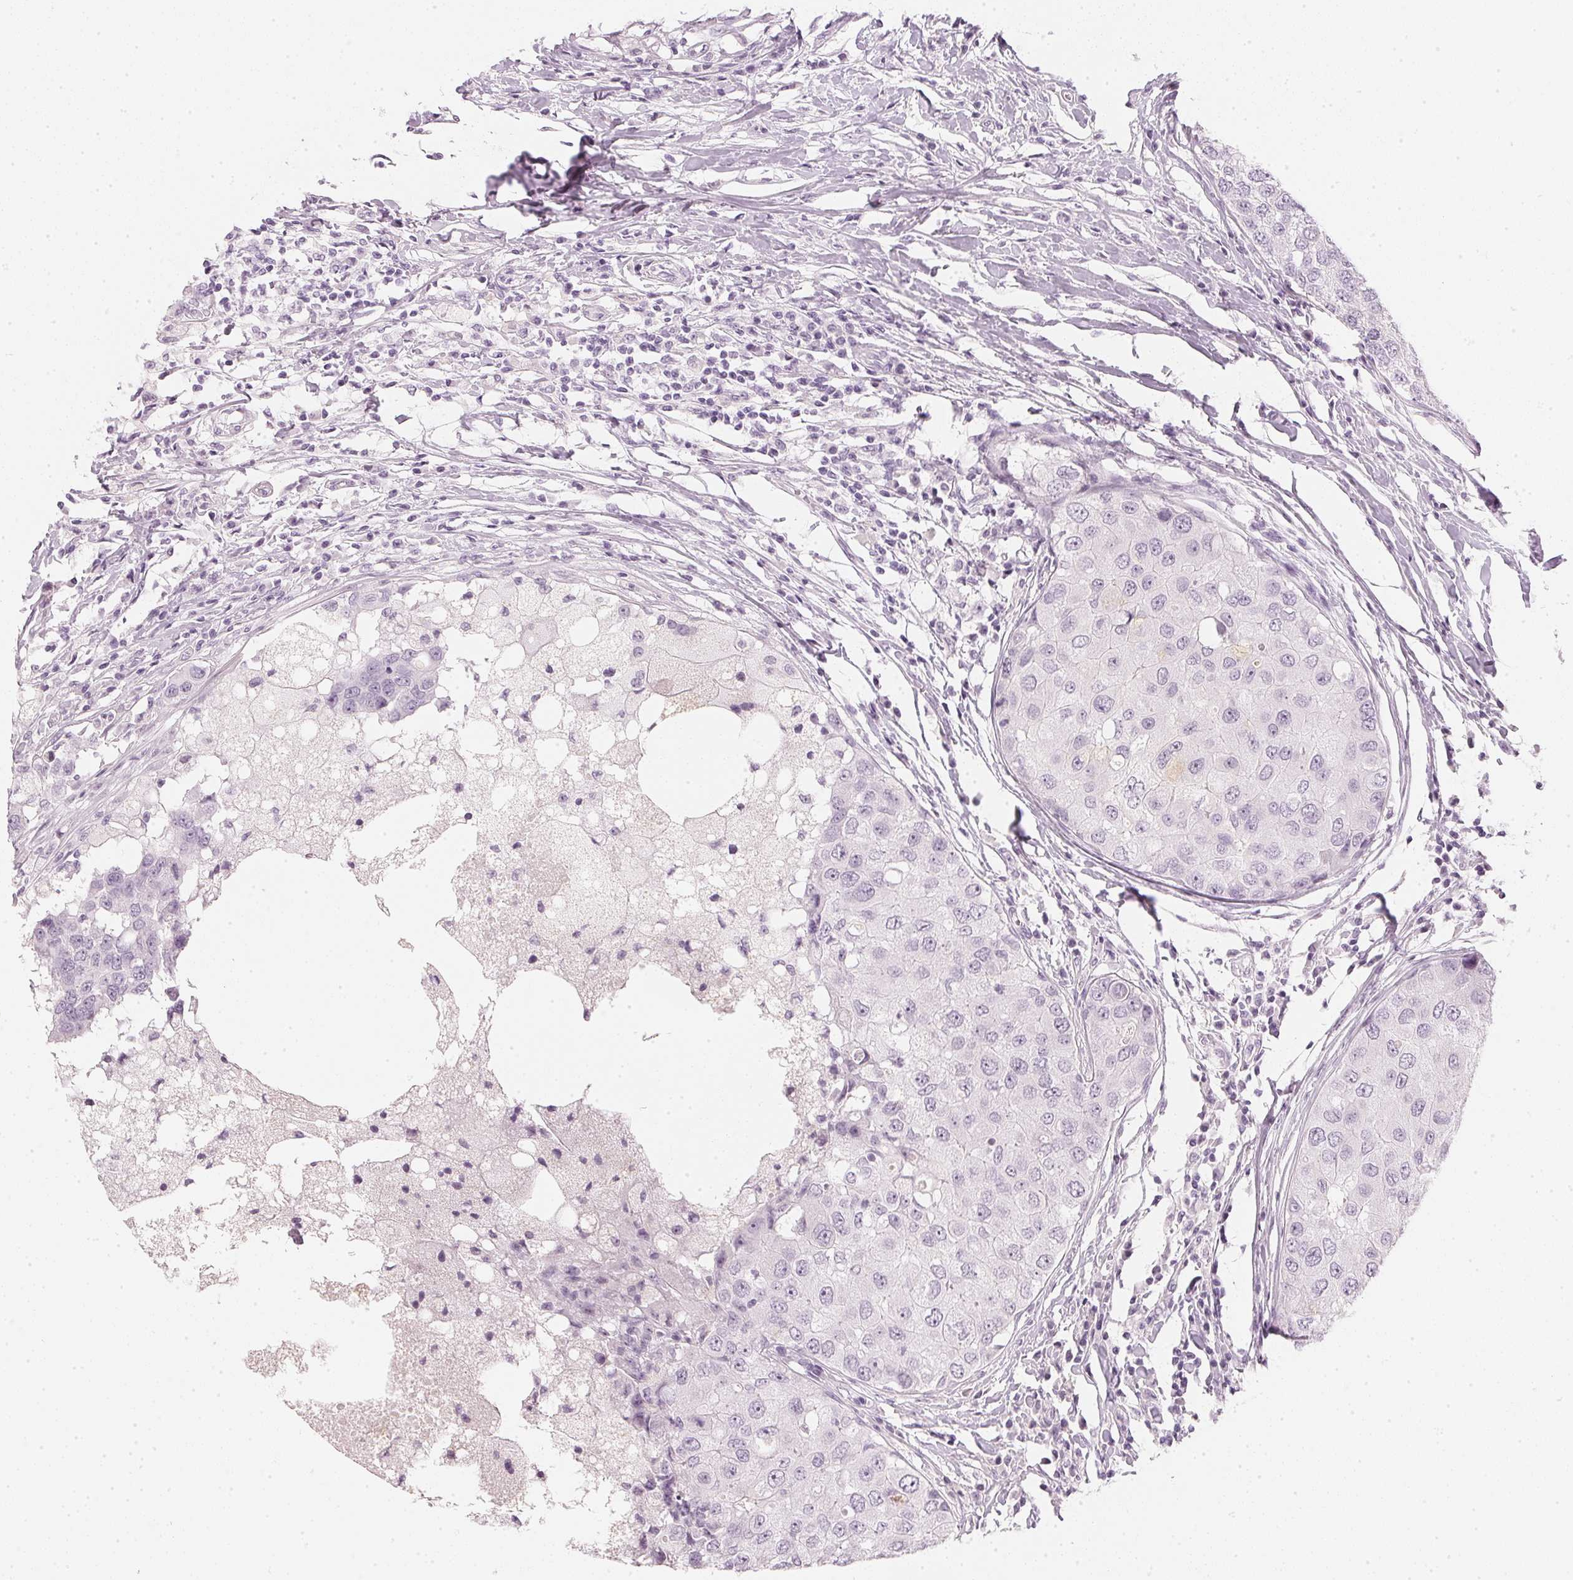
{"staining": {"intensity": "negative", "quantity": "none", "location": "none"}, "tissue": "breast cancer", "cell_type": "Tumor cells", "image_type": "cancer", "snomed": [{"axis": "morphology", "description": "Duct carcinoma"}, {"axis": "topography", "description": "Breast"}], "caption": "Tumor cells show no significant protein staining in breast invasive ductal carcinoma.", "gene": "CHST4", "patient": {"sex": "female", "age": 27}}